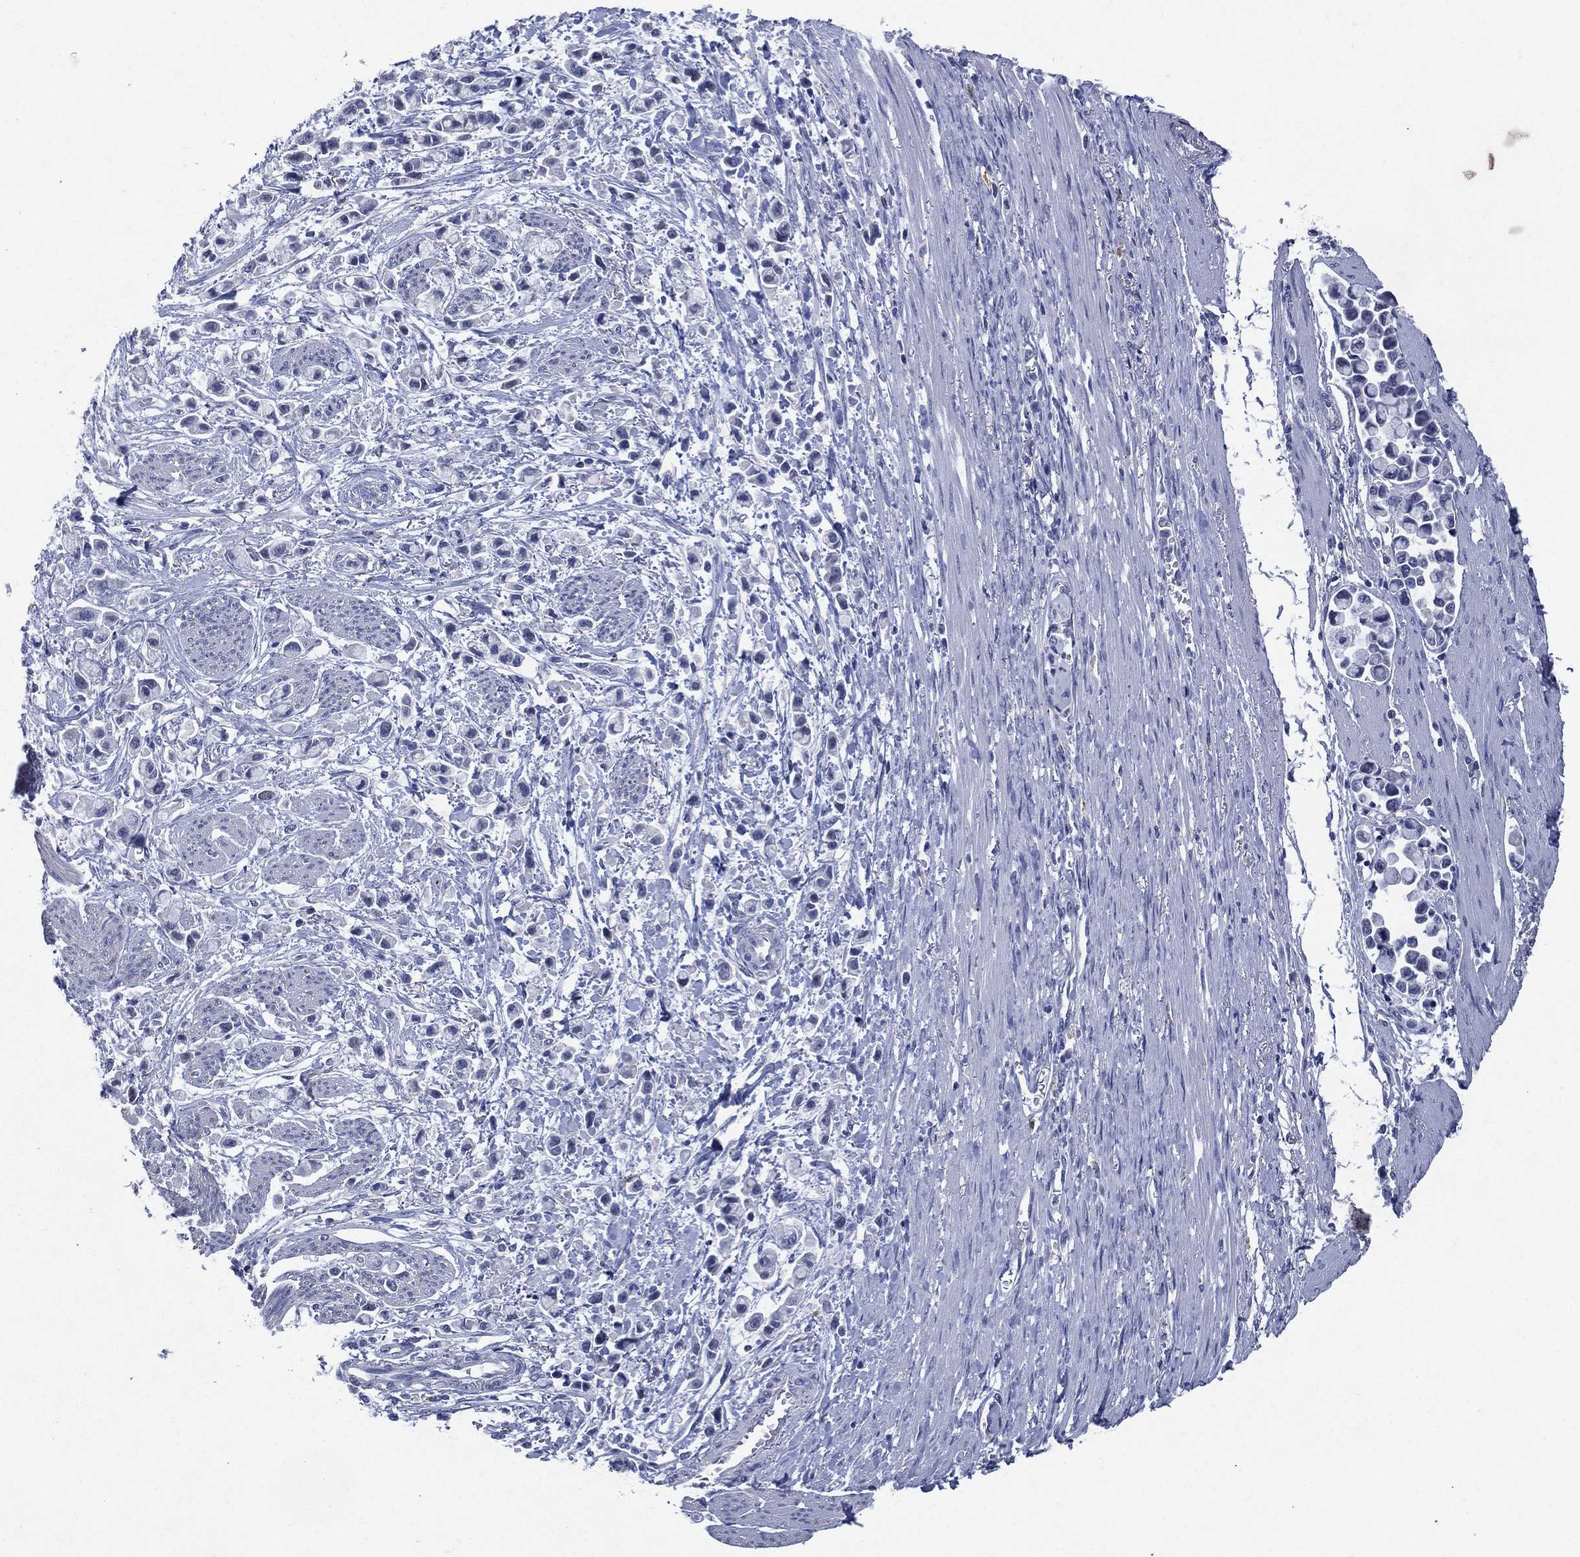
{"staining": {"intensity": "negative", "quantity": "none", "location": "none"}, "tissue": "stomach cancer", "cell_type": "Tumor cells", "image_type": "cancer", "snomed": [{"axis": "morphology", "description": "Adenocarcinoma, NOS"}, {"axis": "topography", "description": "Stomach"}], "caption": "This is an IHC micrograph of stomach cancer (adenocarcinoma). There is no staining in tumor cells.", "gene": "FSCN2", "patient": {"sex": "female", "age": 81}}